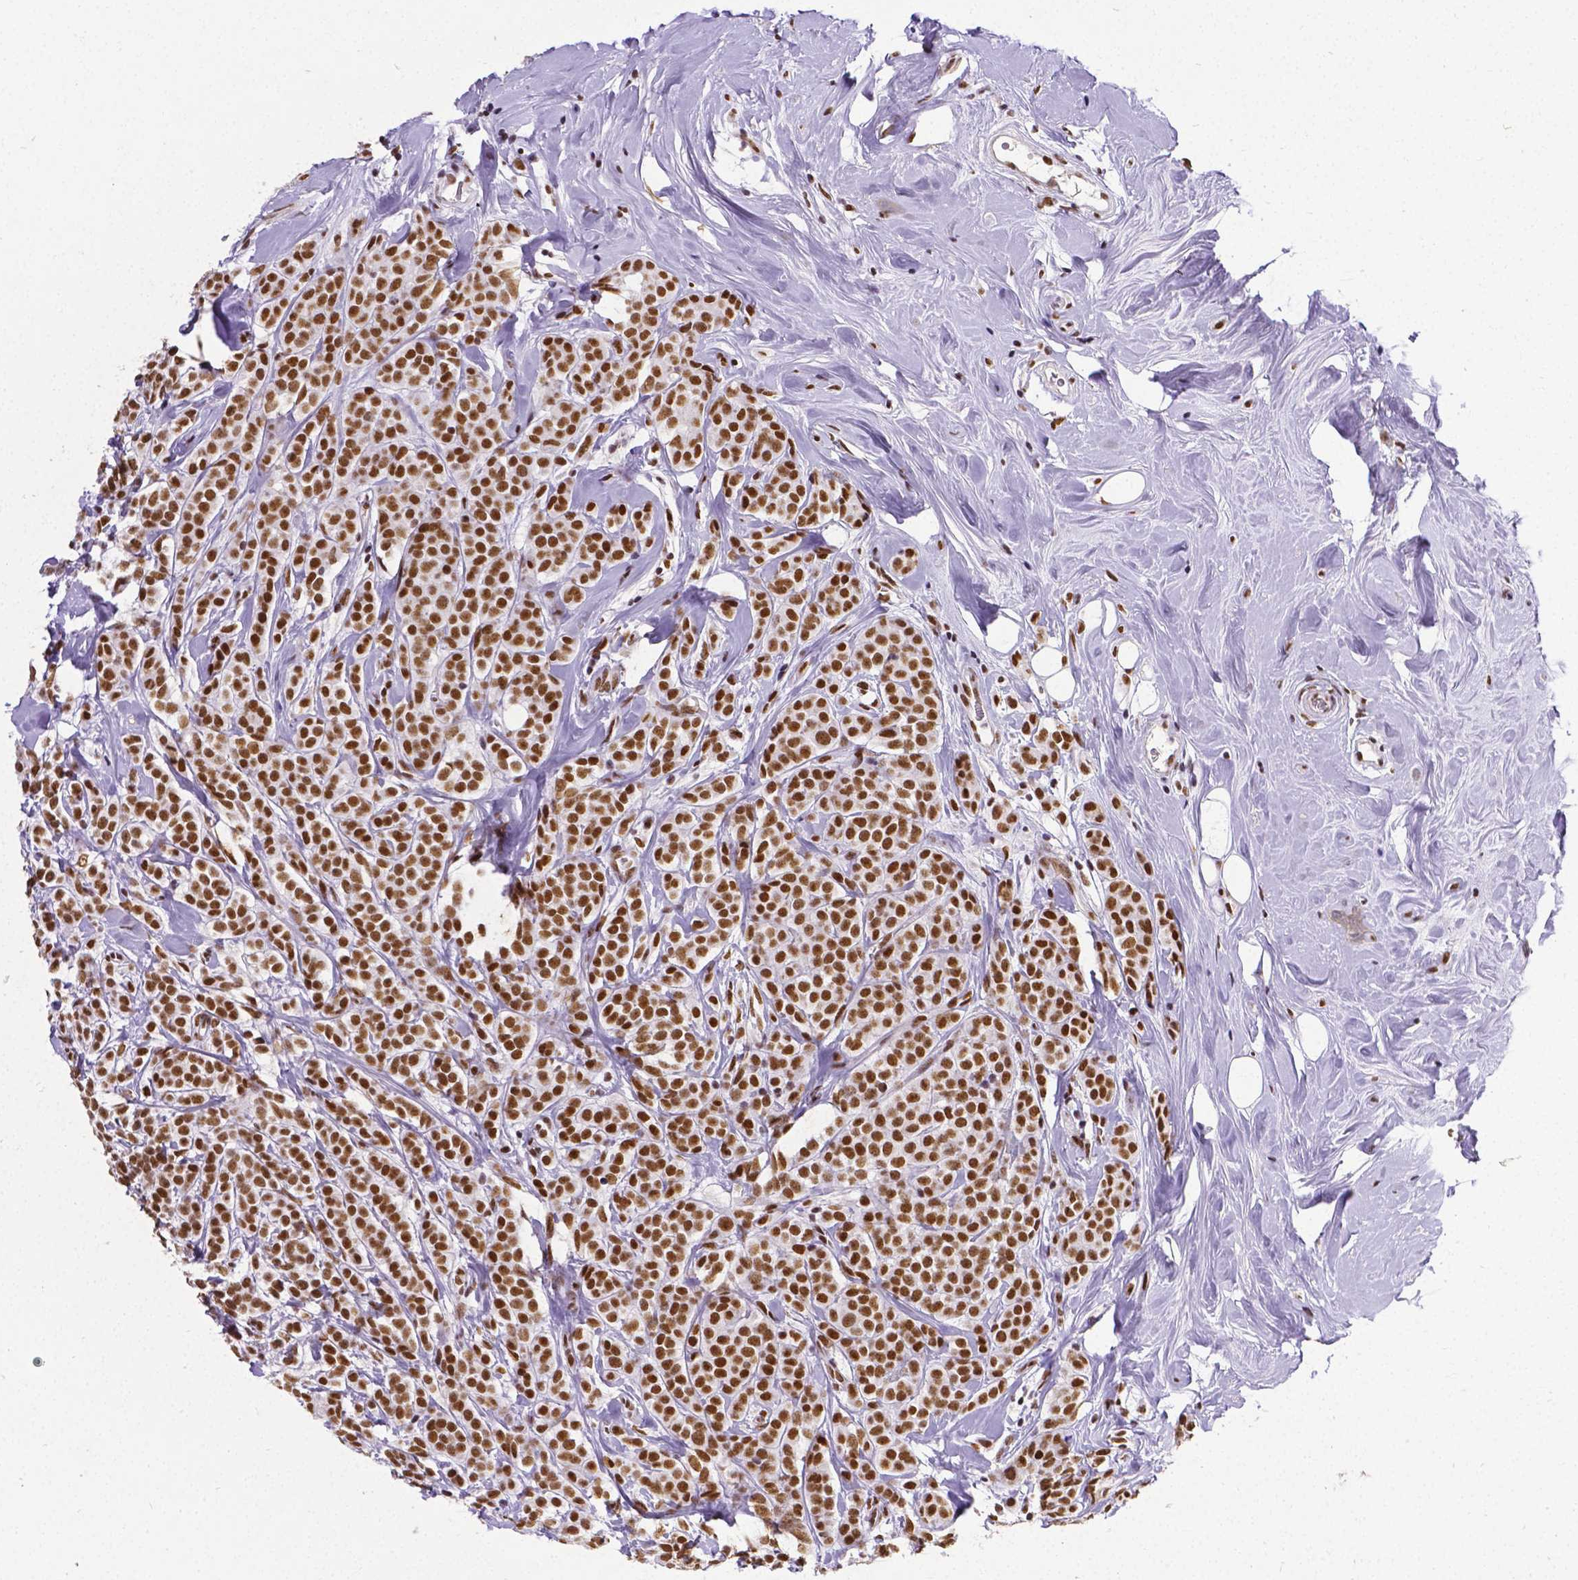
{"staining": {"intensity": "strong", "quantity": ">75%", "location": "nuclear"}, "tissue": "breast cancer", "cell_type": "Tumor cells", "image_type": "cancer", "snomed": [{"axis": "morphology", "description": "Lobular carcinoma"}, {"axis": "topography", "description": "Breast"}], "caption": "Human breast cancer (lobular carcinoma) stained with a protein marker reveals strong staining in tumor cells.", "gene": "REST", "patient": {"sex": "female", "age": 49}}